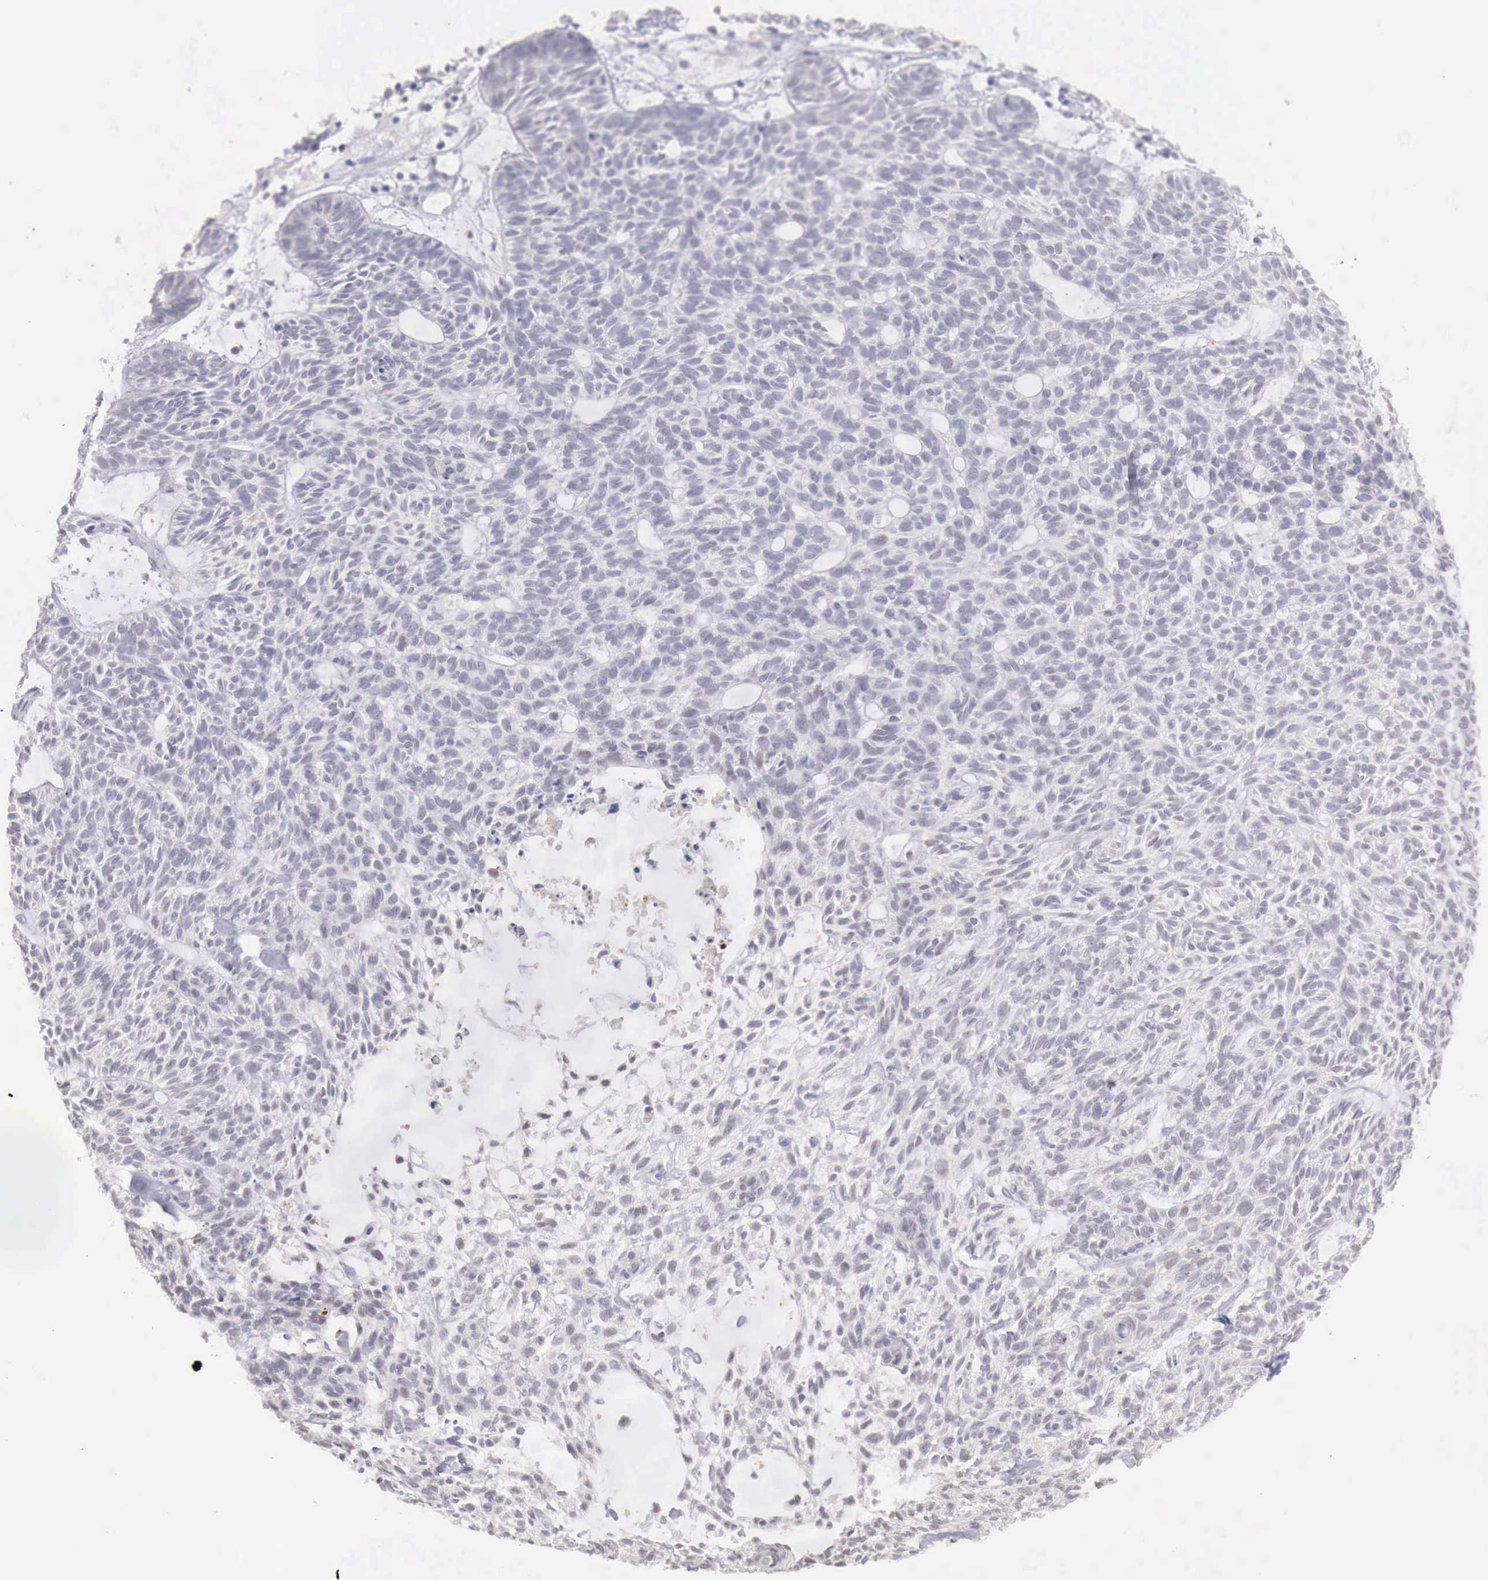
{"staining": {"intensity": "negative", "quantity": "none", "location": "none"}, "tissue": "skin cancer", "cell_type": "Tumor cells", "image_type": "cancer", "snomed": [{"axis": "morphology", "description": "Basal cell carcinoma"}, {"axis": "topography", "description": "Skin"}], "caption": "Immunohistochemical staining of human skin cancer reveals no significant positivity in tumor cells. Brightfield microscopy of immunohistochemistry (IHC) stained with DAB (3,3'-diaminobenzidine) (brown) and hematoxylin (blue), captured at high magnification.", "gene": "UBA1", "patient": {"sex": "male", "age": 75}}